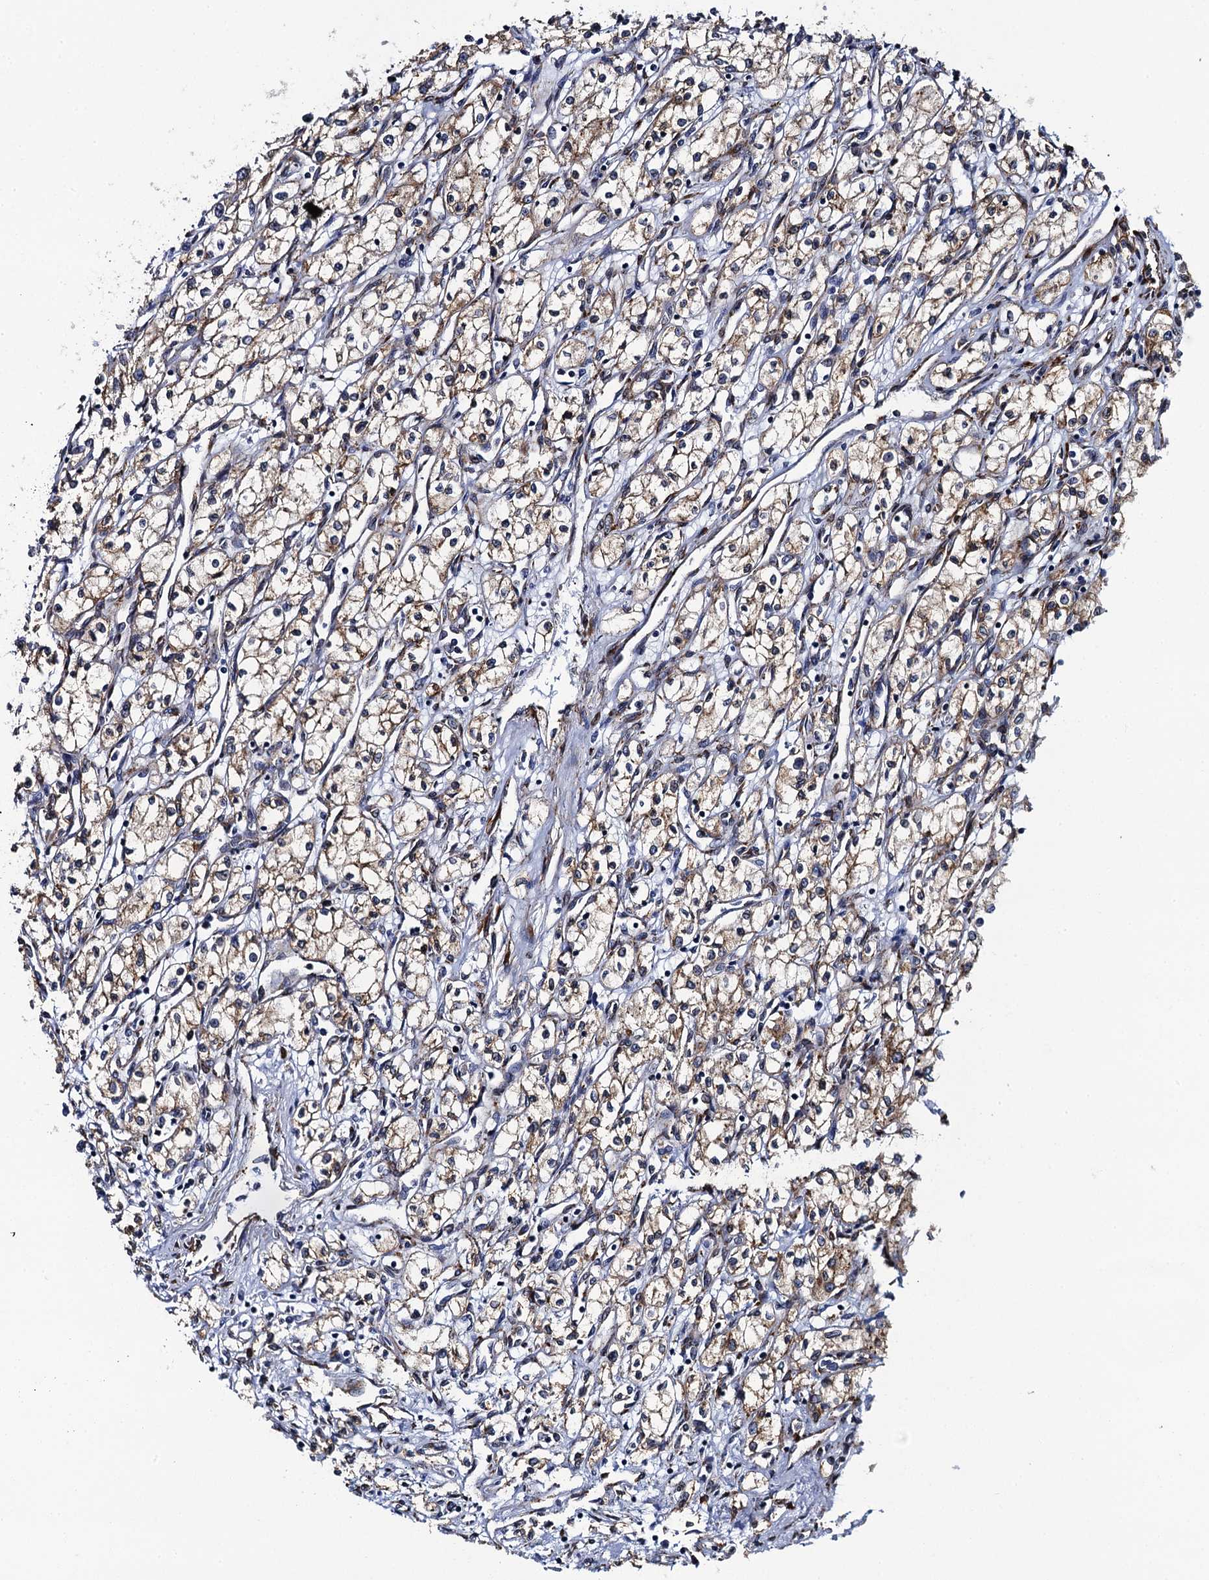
{"staining": {"intensity": "moderate", "quantity": "25%-75%", "location": "cytoplasmic/membranous"}, "tissue": "renal cancer", "cell_type": "Tumor cells", "image_type": "cancer", "snomed": [{"axis": "morphology", "description": "Adenocarcinoma, NOS"}, {"axis": "topography", "description": "Kidney"}], "caption": "A medium amount of moderate cytoplasmic/membranous staining is appreciated in approximately 25%-75% of tumor cells in renal cancer (adenocarcinoma) tissue.", "gene": "POGLUT3", "patient": {"sex": "male", "age": 59}}